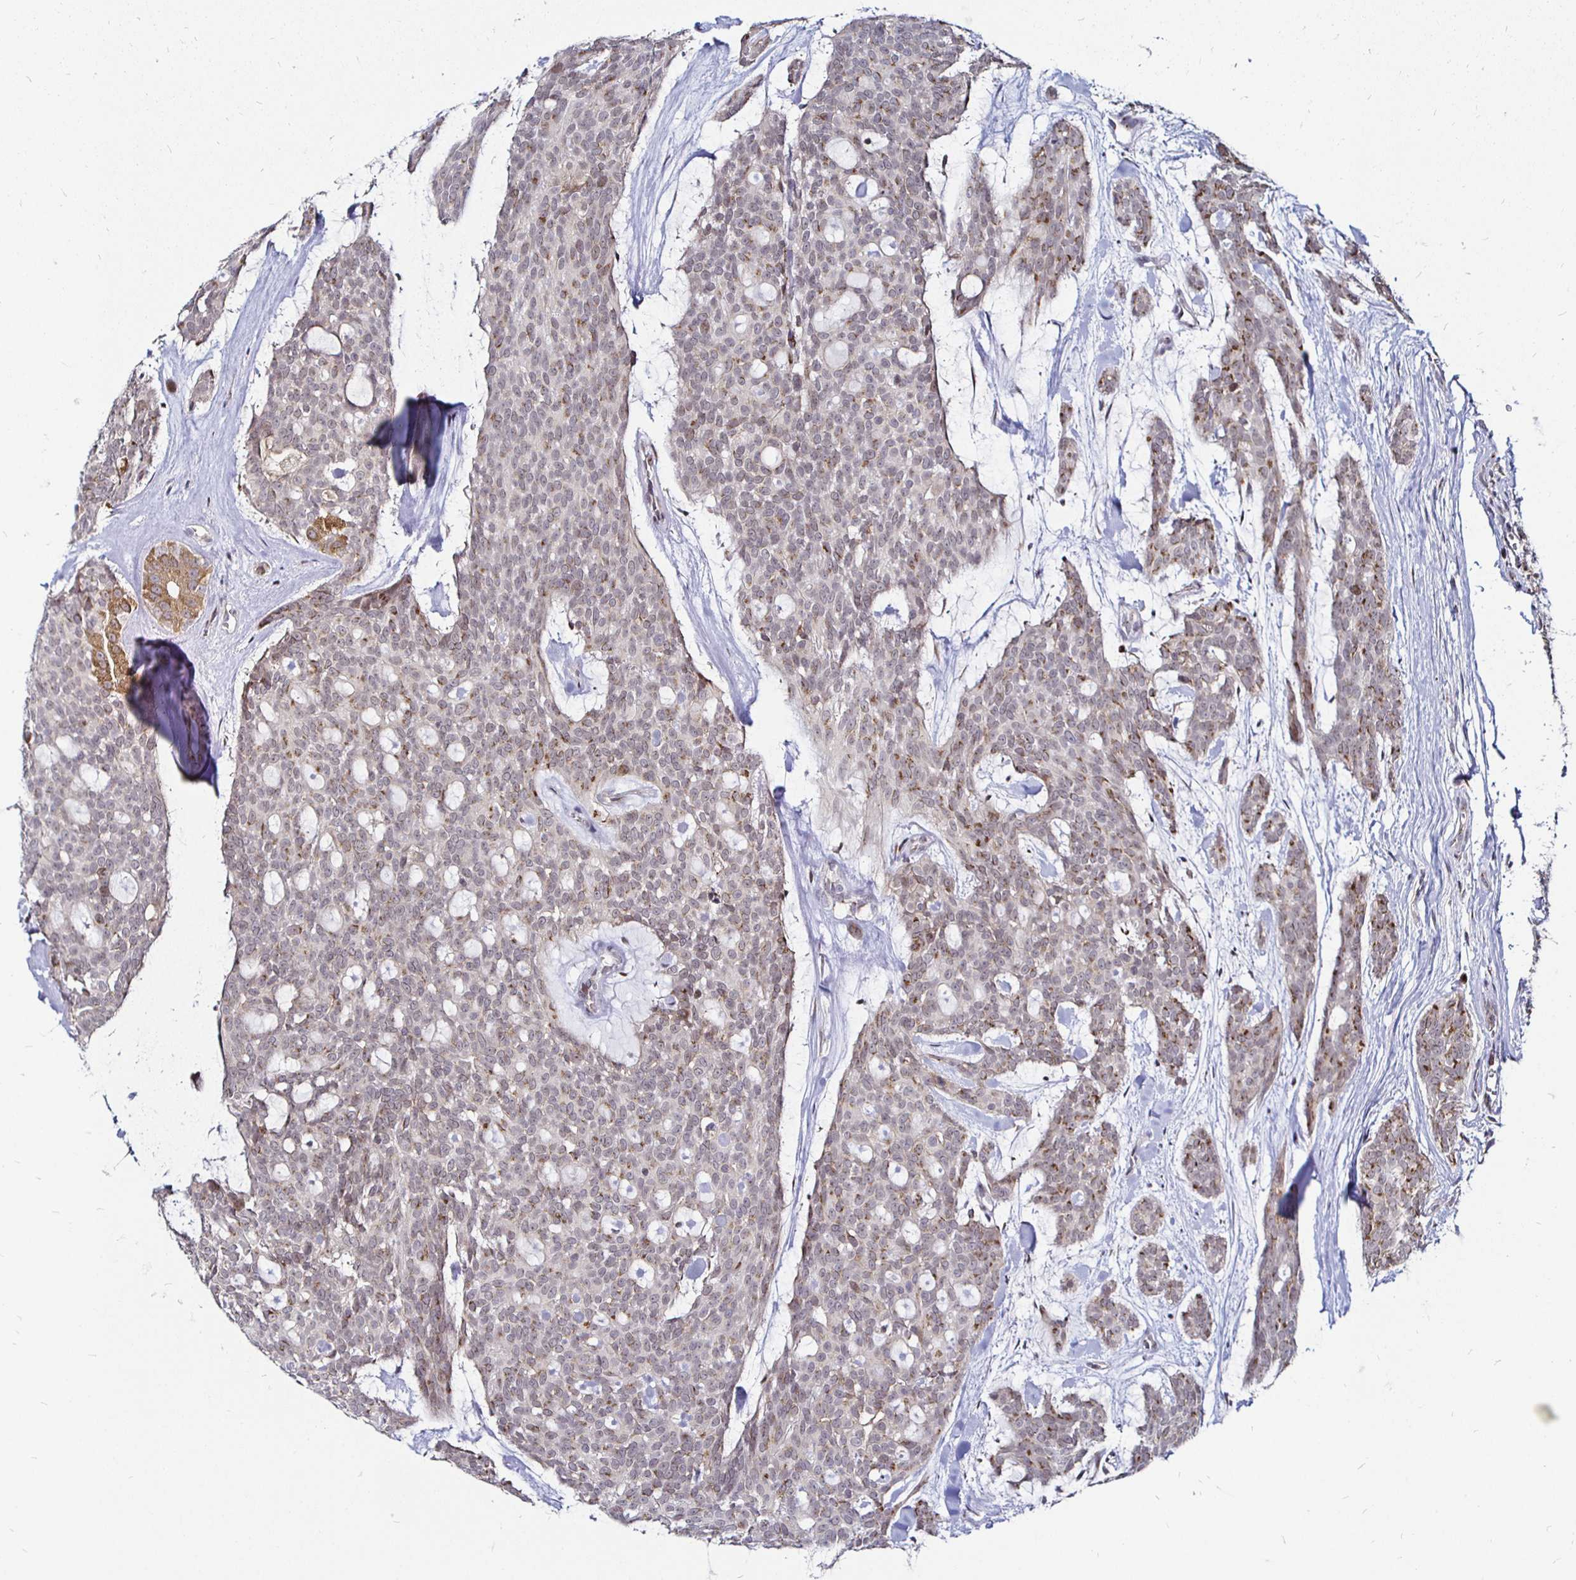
{"staining": {"intensity": "moderate", "quantity": "25%-75%", "location": "cytoplasmic/membranous"}, "tissue": "head and neck cancer", "cell_type": "Tumor cells", "image_type": "cancer", "snomed": [{"axis": "morphology", "description": "Adenocarcinoma, NOS"}, {"axis": "topography", "description": "Head-Neck"}], "caption": "High-magnification brightfield microscopy of head and neck cancer stained with DAB (3,3'-diaminobenzidine) (brown) and counterstained with hematoxylin (blue). tumor cells exhibit moderate cytoplasmic/membranous staining is identified in approximately25%-75% of cells.", "gene": "ATG3", "patient": {"sex": "male", "age": 66}}